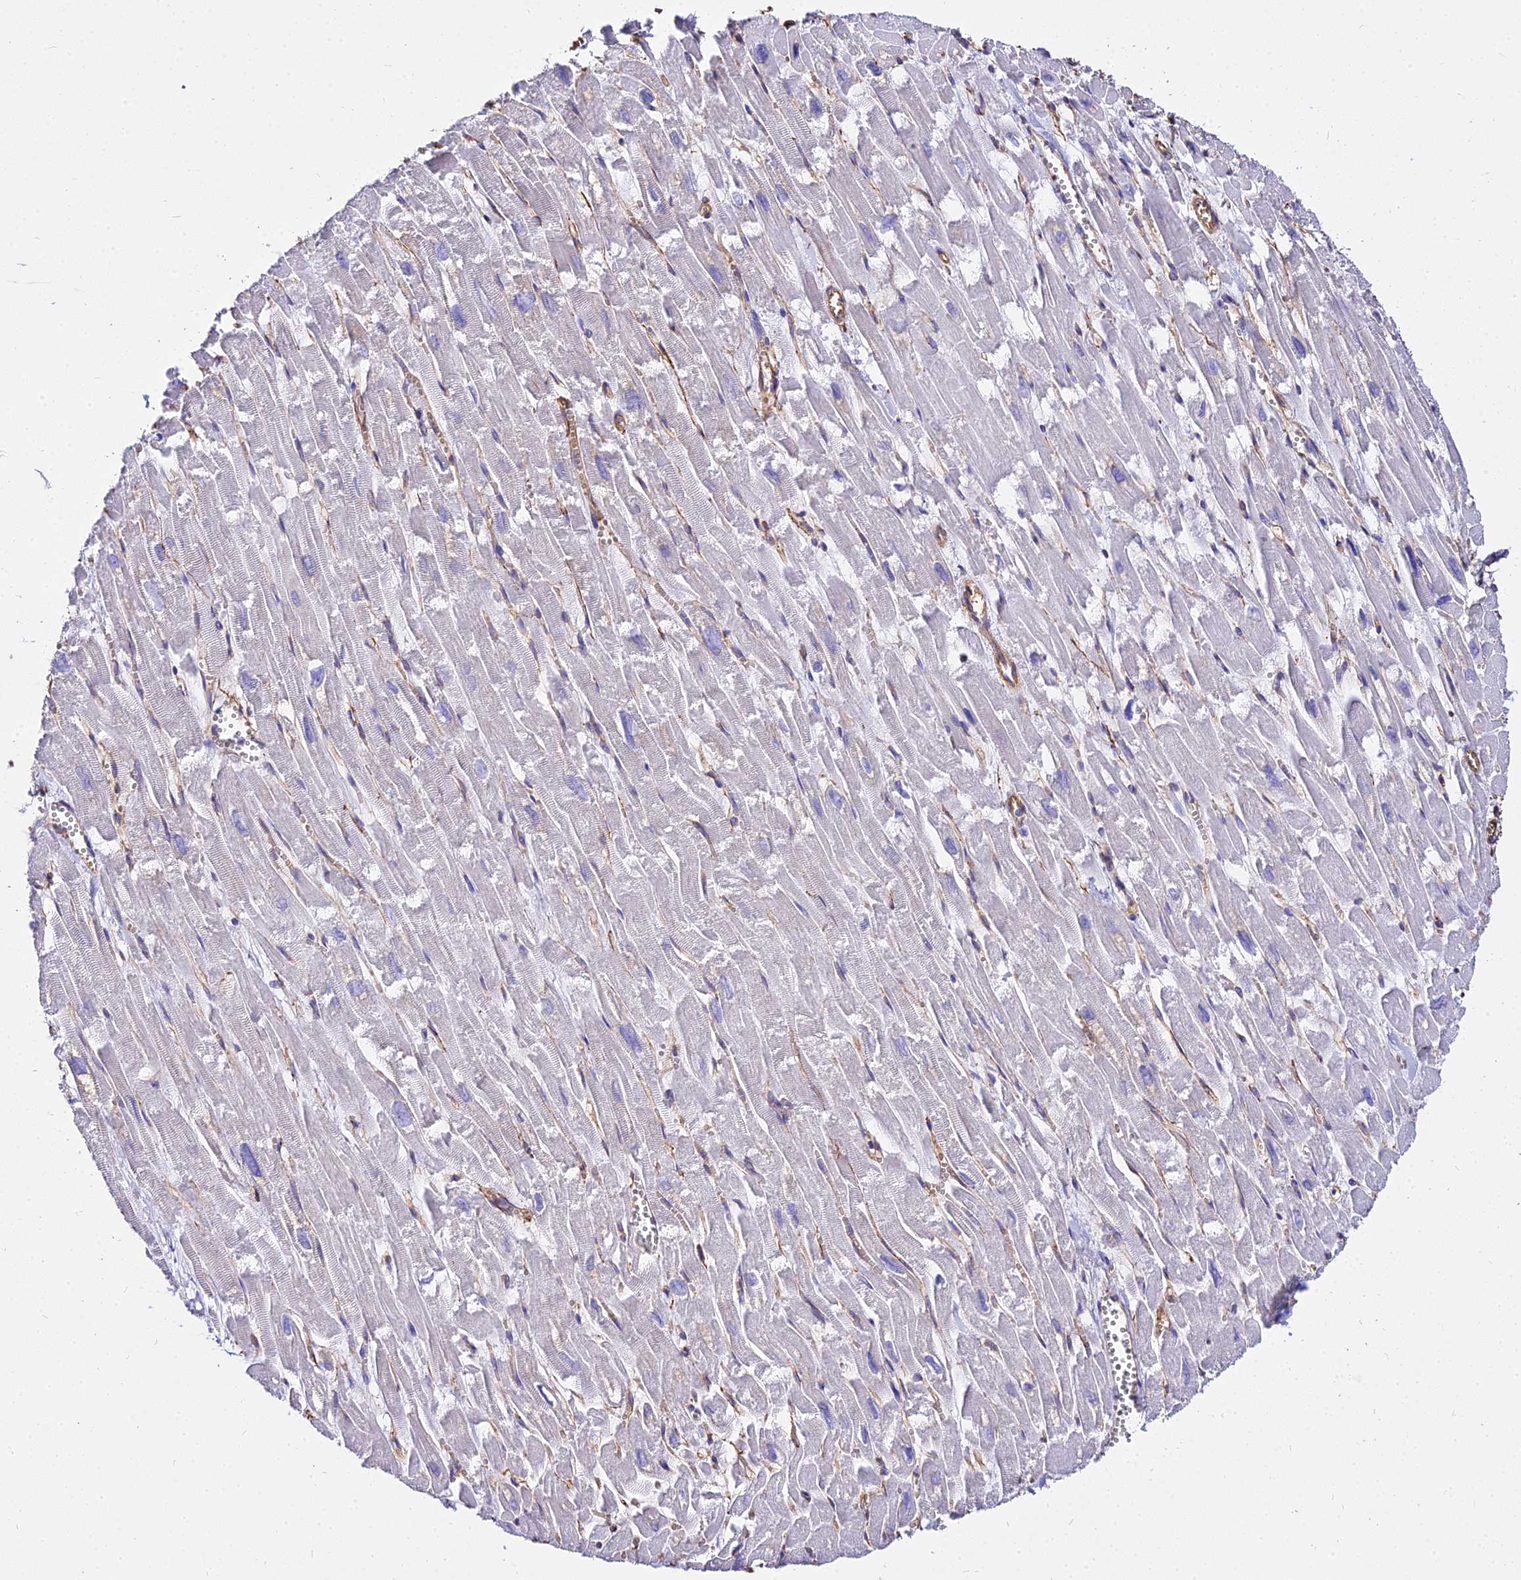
{"staining": {"intensity": "weak", "quantity": "25%-75%", "location": "cytoplasmic/membranous"}, "tissue": "heart muscle", "cell_type": "Cardiomyocytes", "image_type": "normal", "snomed": [{"axis": "morphology", "description": "Normal tissue, NOS"}, {"axis": "topography", "description": "Heart"}], "caption": "The immunohistochemical stain highlights weak cytoplasmic/membranous expression in cardiomyocytes of benign heart muscle. (DAB IHC, brown staining for protein, blue staining for nuclei).", "gene": "TUBA1A", "patient": {"sex": "male", "age": 54}}